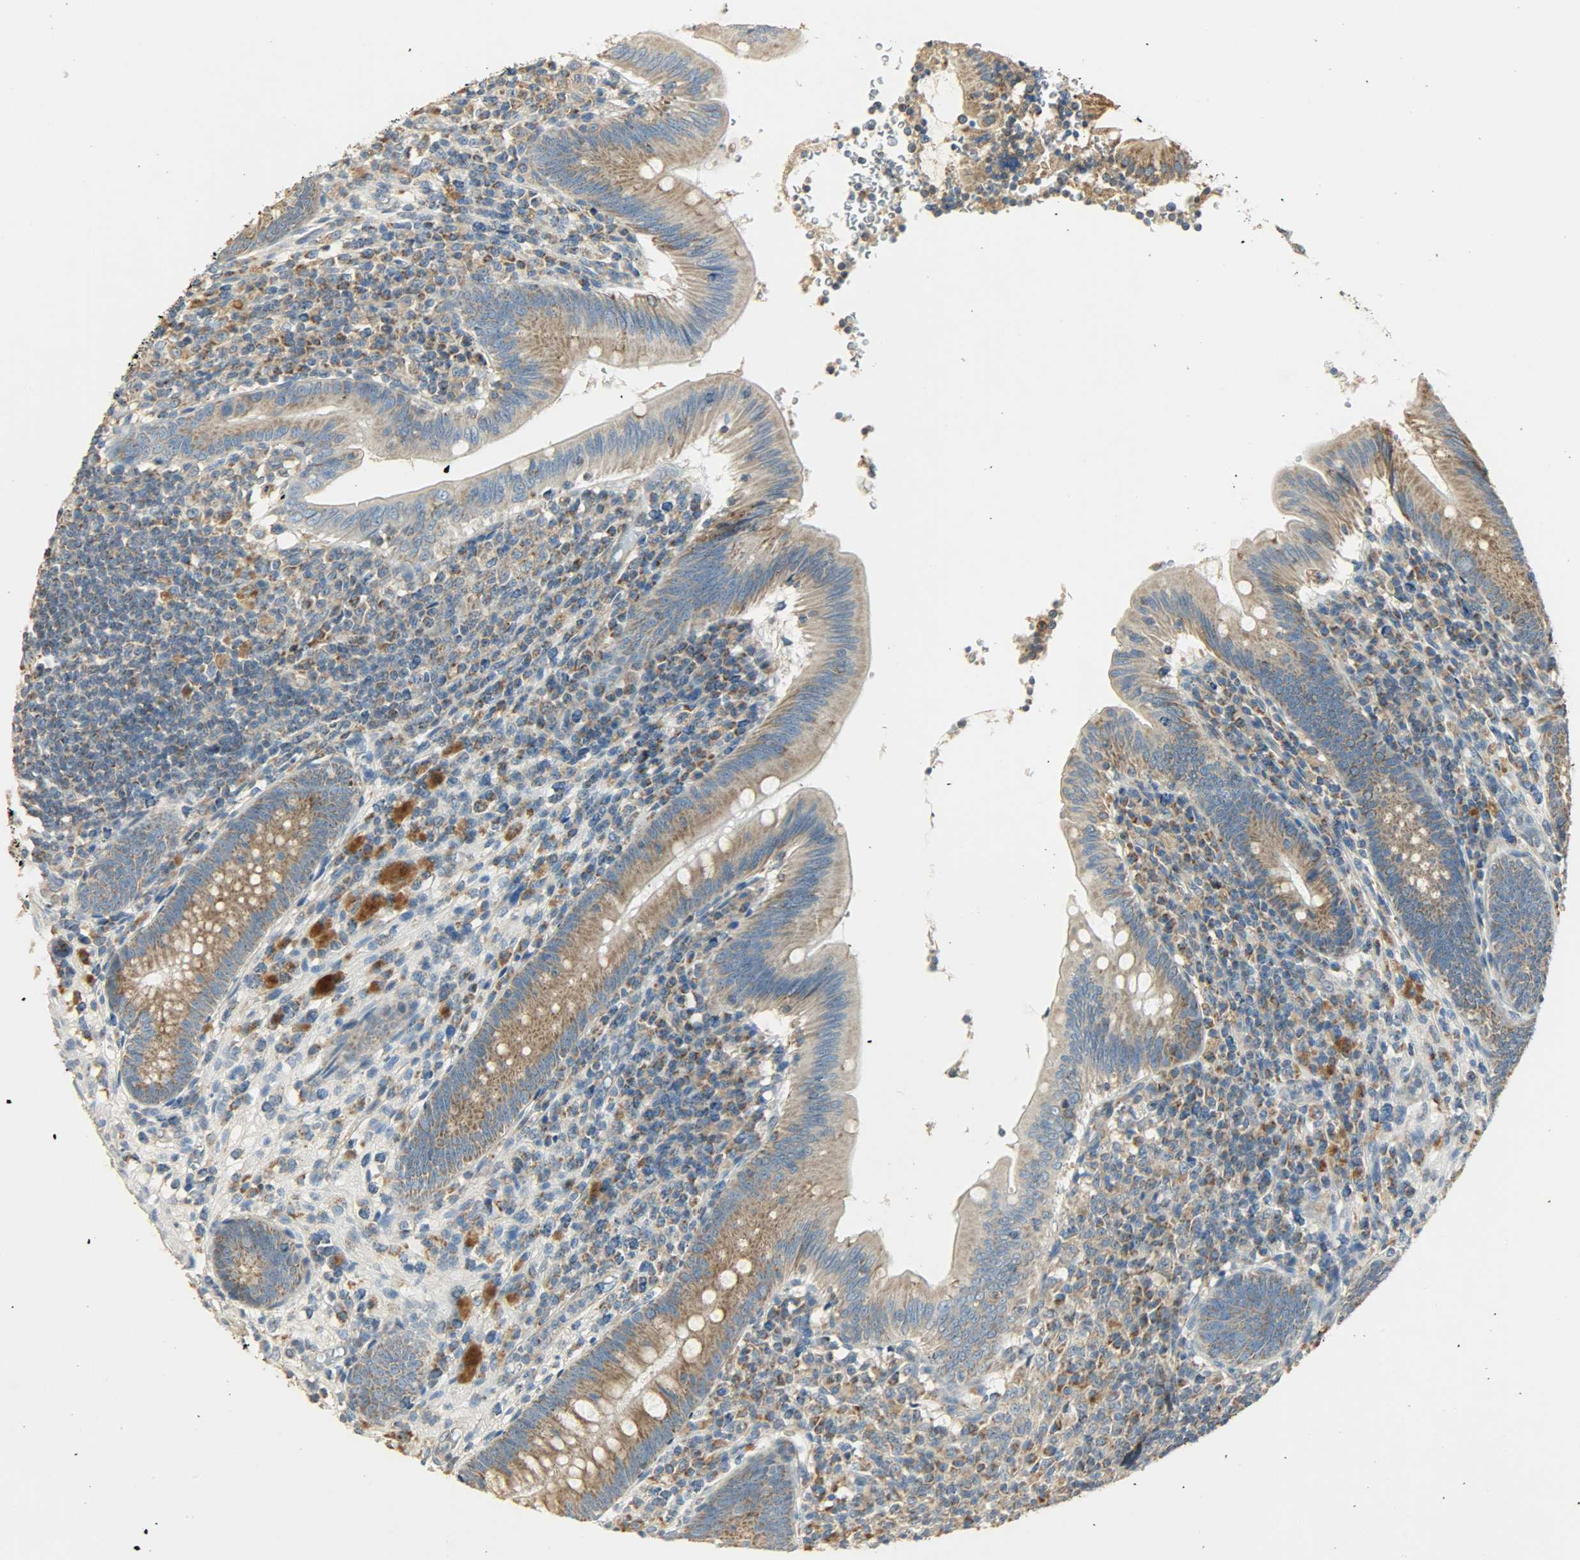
{"staining": {"intensity": "moderate", "quantity": ">75%", "location": "cytoplasmic/membranous"}, "tissue": "appendix", "cell_type": "Glandular cells", "image_type": "normal", "snomed": [{"axis": "morphology", "description": "Normal tissue, NOS"}, {"axis": "morphology", "description": "Inflammation, NOS"}, {"axis": "topography", "description": "Appendix"}], "caption": "DAB (3,3'-diaminobenzidine) immunohistochemical staining of normal human appendix exhibits moderate cytoplasmic/membranous protein staining in approximately >75% of glandular cells.", "gene": "NNT", "patient": {"sex": "male", "age": 46}}